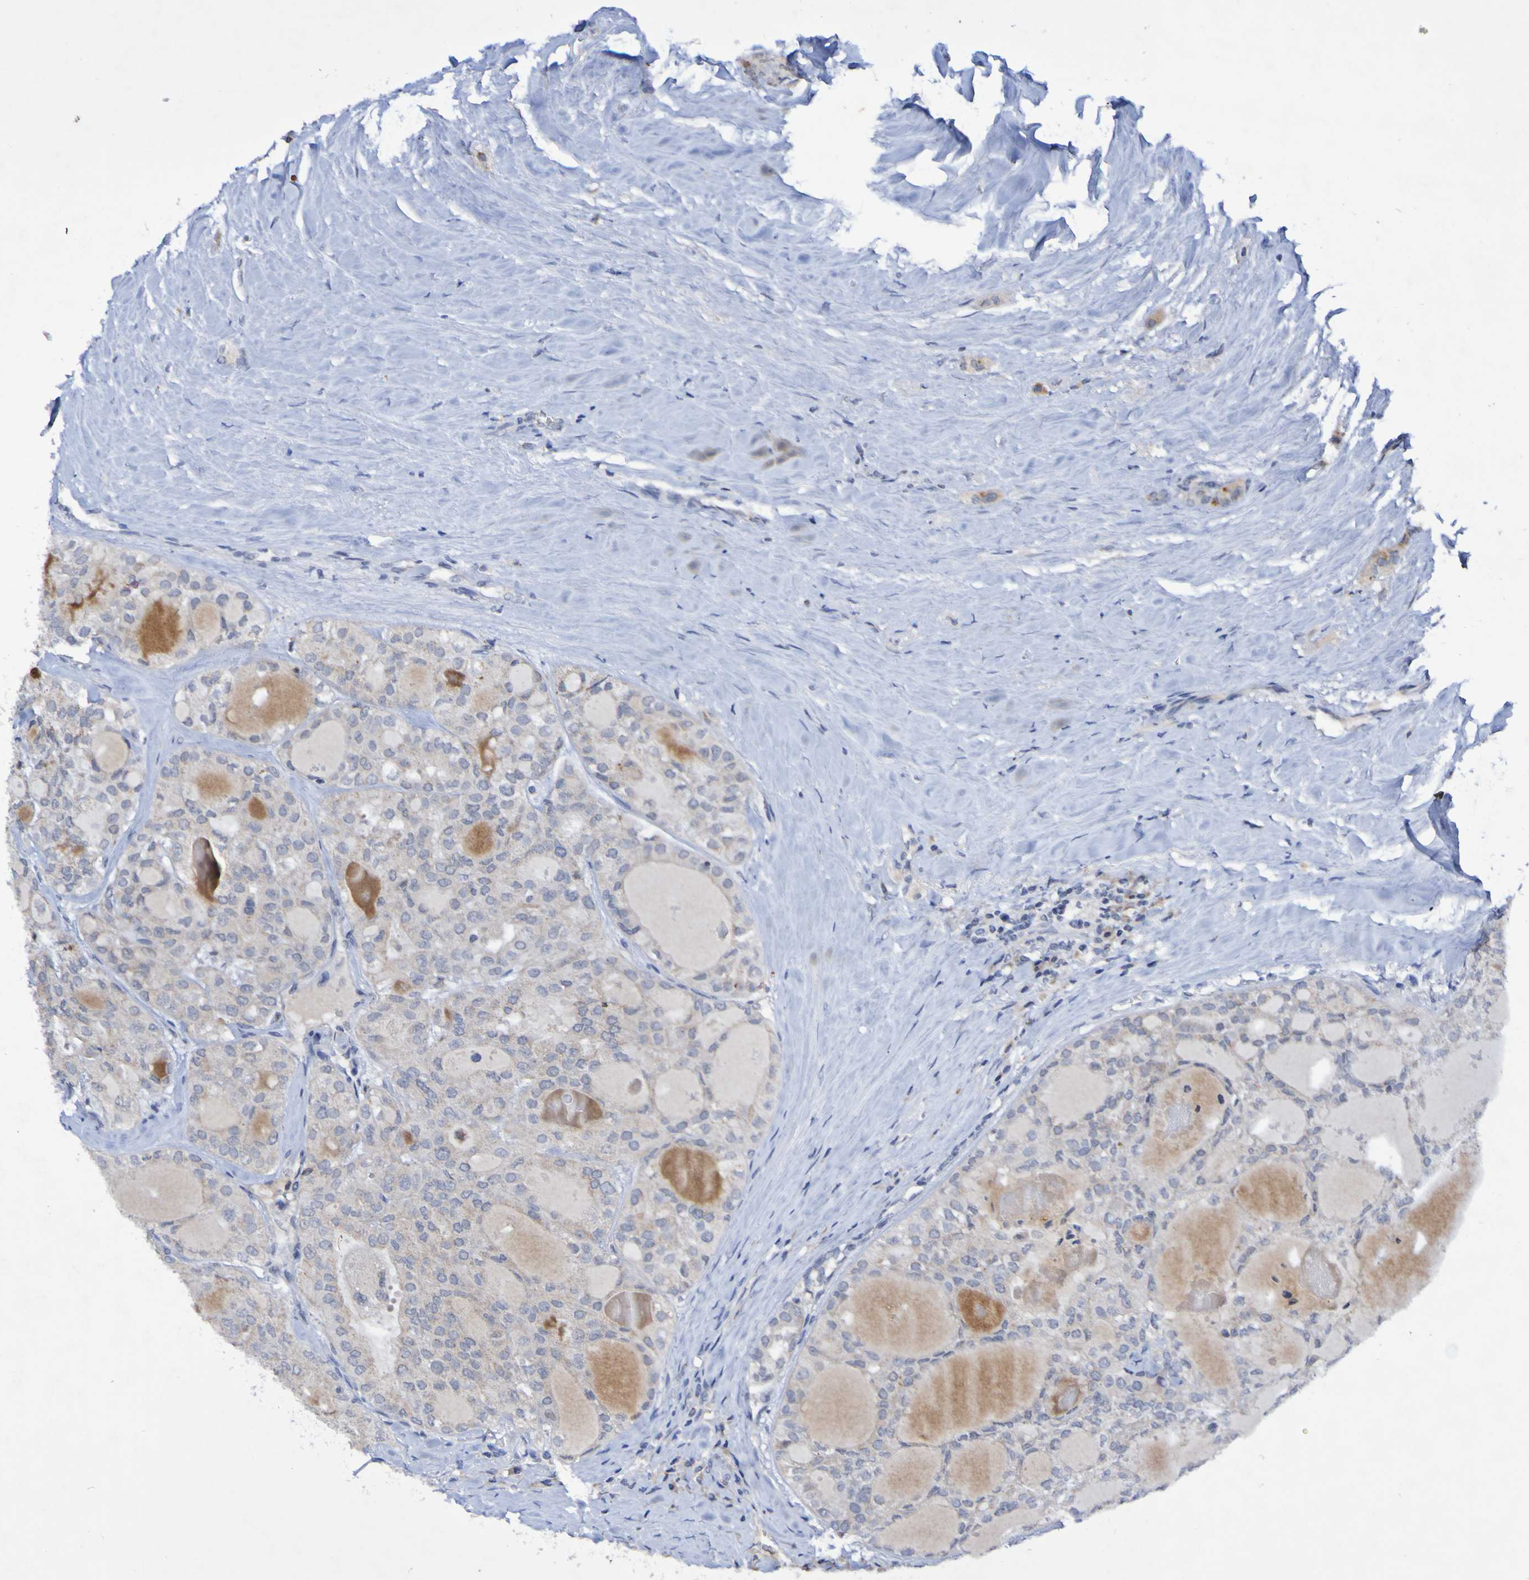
{"staining": {"intensity": "weak", "quantity": ">75%", "location": "cytoplasmic/membranous"}, "tissue": "thyroid cancer", "cell_type": "Tumor cells", "image_type": "cancer", "snomed": [{"axis": "morphology", "description": "Follicular adenoma carcinoma, NOS"}, {"axis": "topography", "description": "Thyroid gland"}], "caption": "Thyroid cancer (follicular adenoma carcinoma) tissue exhibits weak cytoplasmic/membranous expression in about >75% of tumor cells, visualized by immunohistochemistry.", "gene": "PTP4A2", "patient": {"sex": "male", "age": 75}}